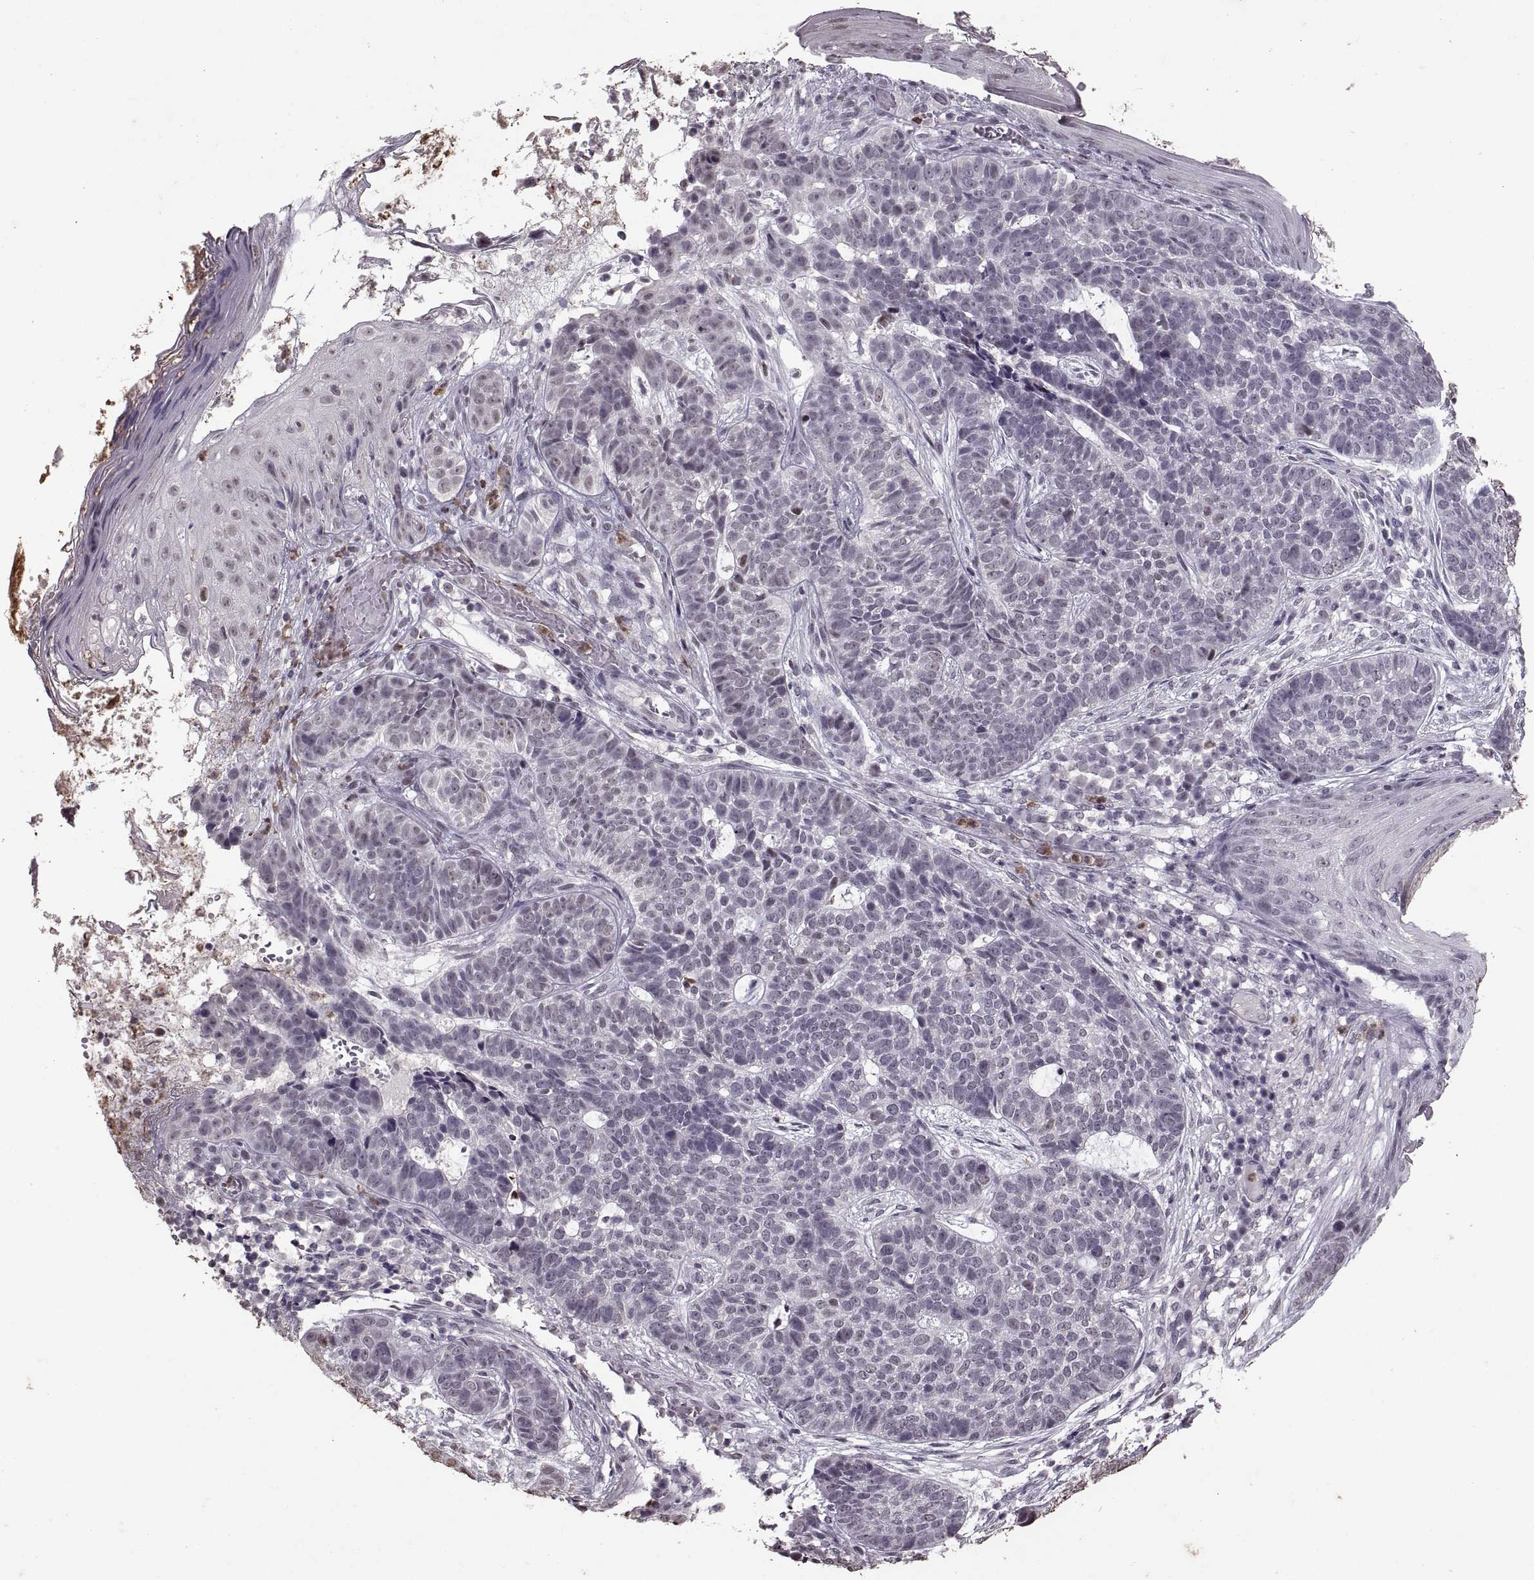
{"staining": {"intensity": "negative", "quantity": "none", "location": "none"}, "tissue": "skin cancer", "cell_type": "Tumor cells", "image_type": "cancer", "snomed": [{"axis": "morphology", "description": "Basal cell carcinoma"}, {"axis": "topography", "description": "Skin"}], "caption": "This is an immunohistochemistry (IHC) photomicrograph of human skin basal cell carcinoma. There is no staining in tumor cells.", "gene": "PALS1", "patient": {"sex": "female", "age": 69}}